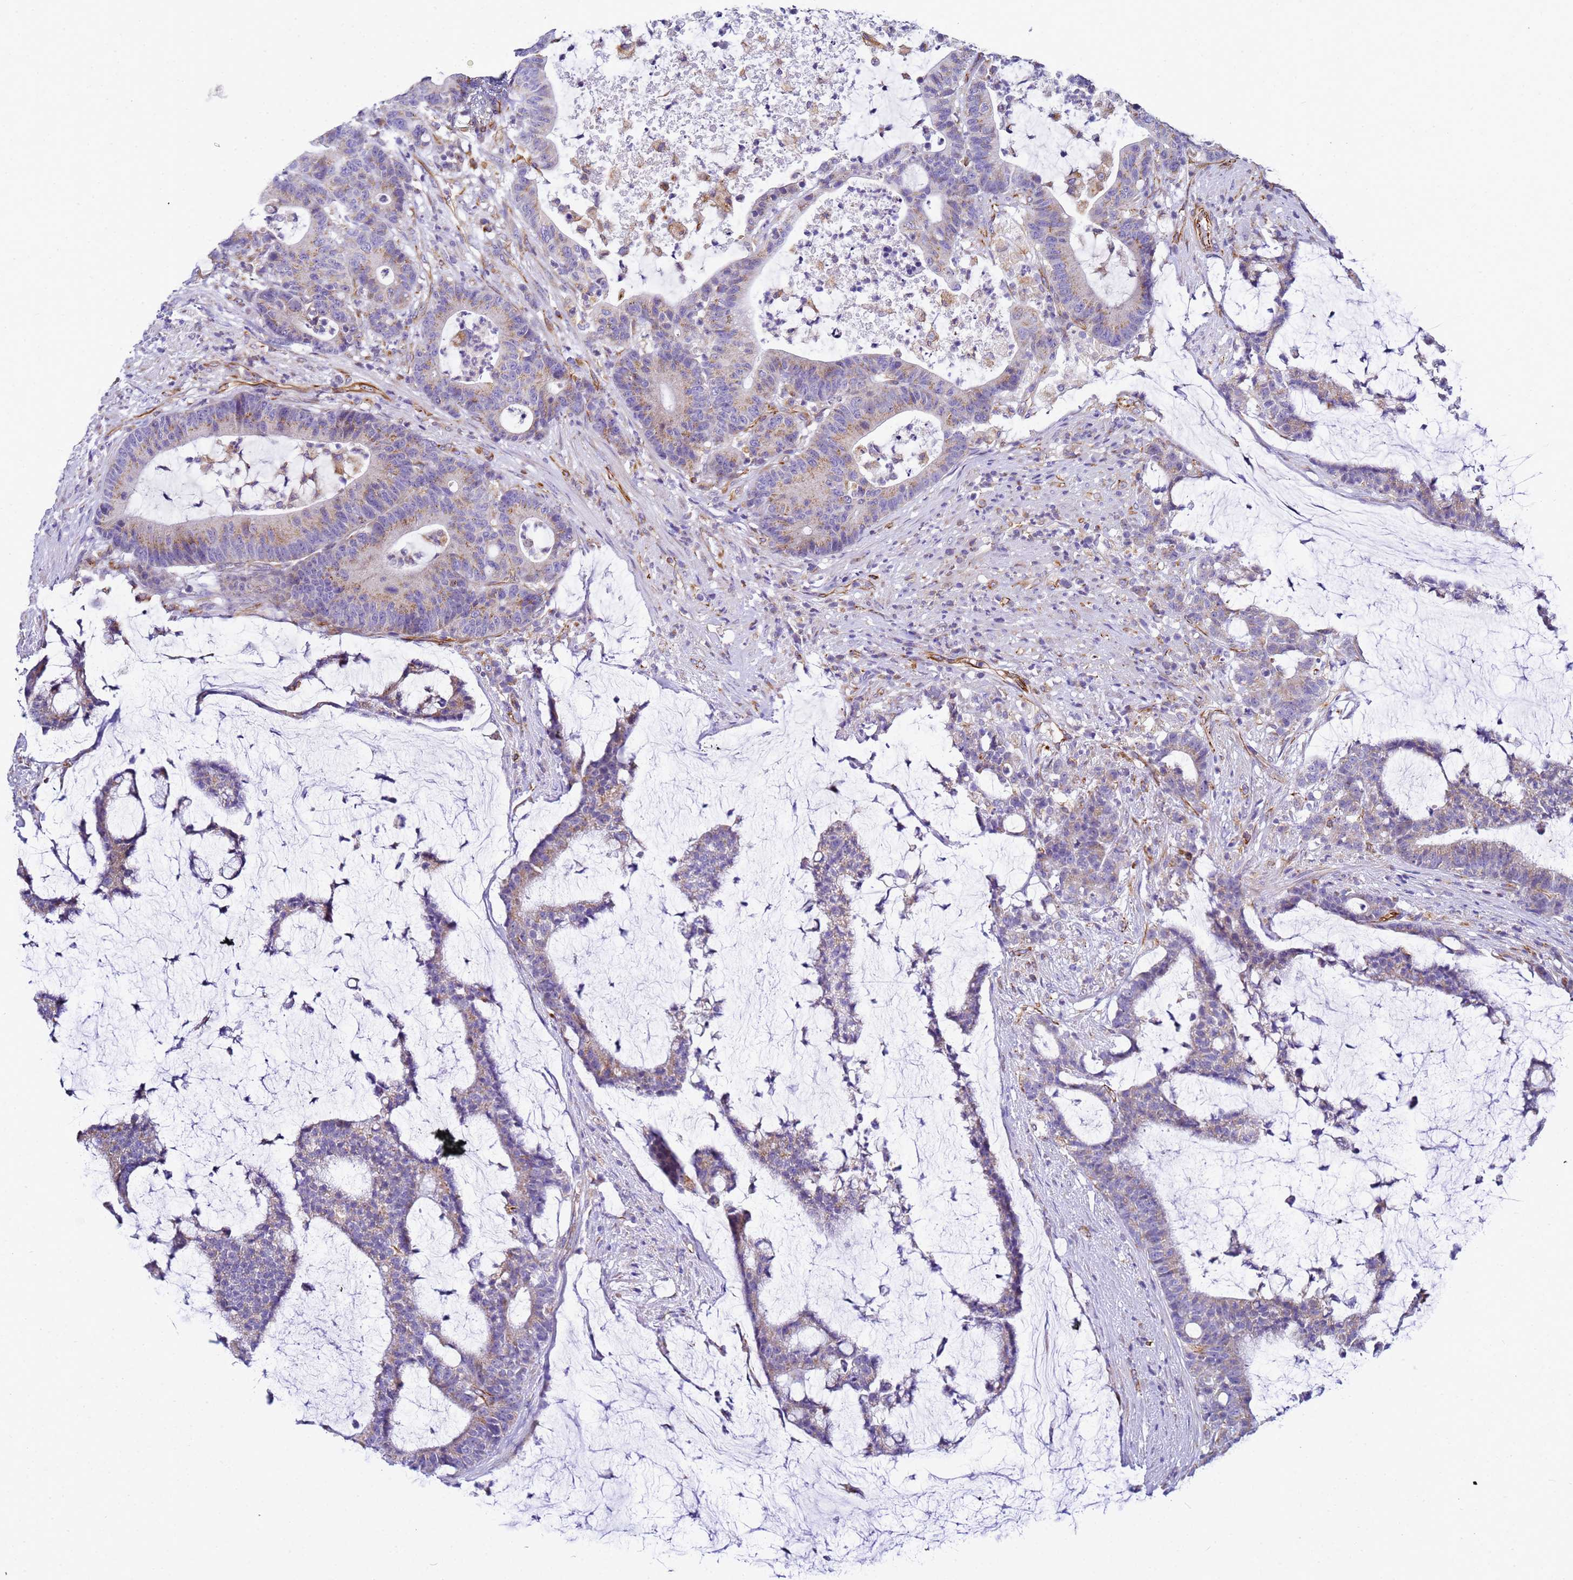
{"staining": {"intensity": "moderate", "quantity": "<25%", "location": "cytoplasmic/membranous"}, "tissue": "colorectal cancer", "cell_type": "Tumor cells", "image_type": "cancer", "snomed": [{"axis": "morphology", "description": "Adenocarcinoma, NOS"}, {"axis": "topography", "description": "Colon"}], "caption": "Immunohistochemical staining of human colorectal cancer (adenocarcinoma) reveals low levels of moderate cytoplasmic/membranous expression in about <25% of tumor cells.", "gene": "UBXN2B", "patient": {"sex": "female", "age": 84}}